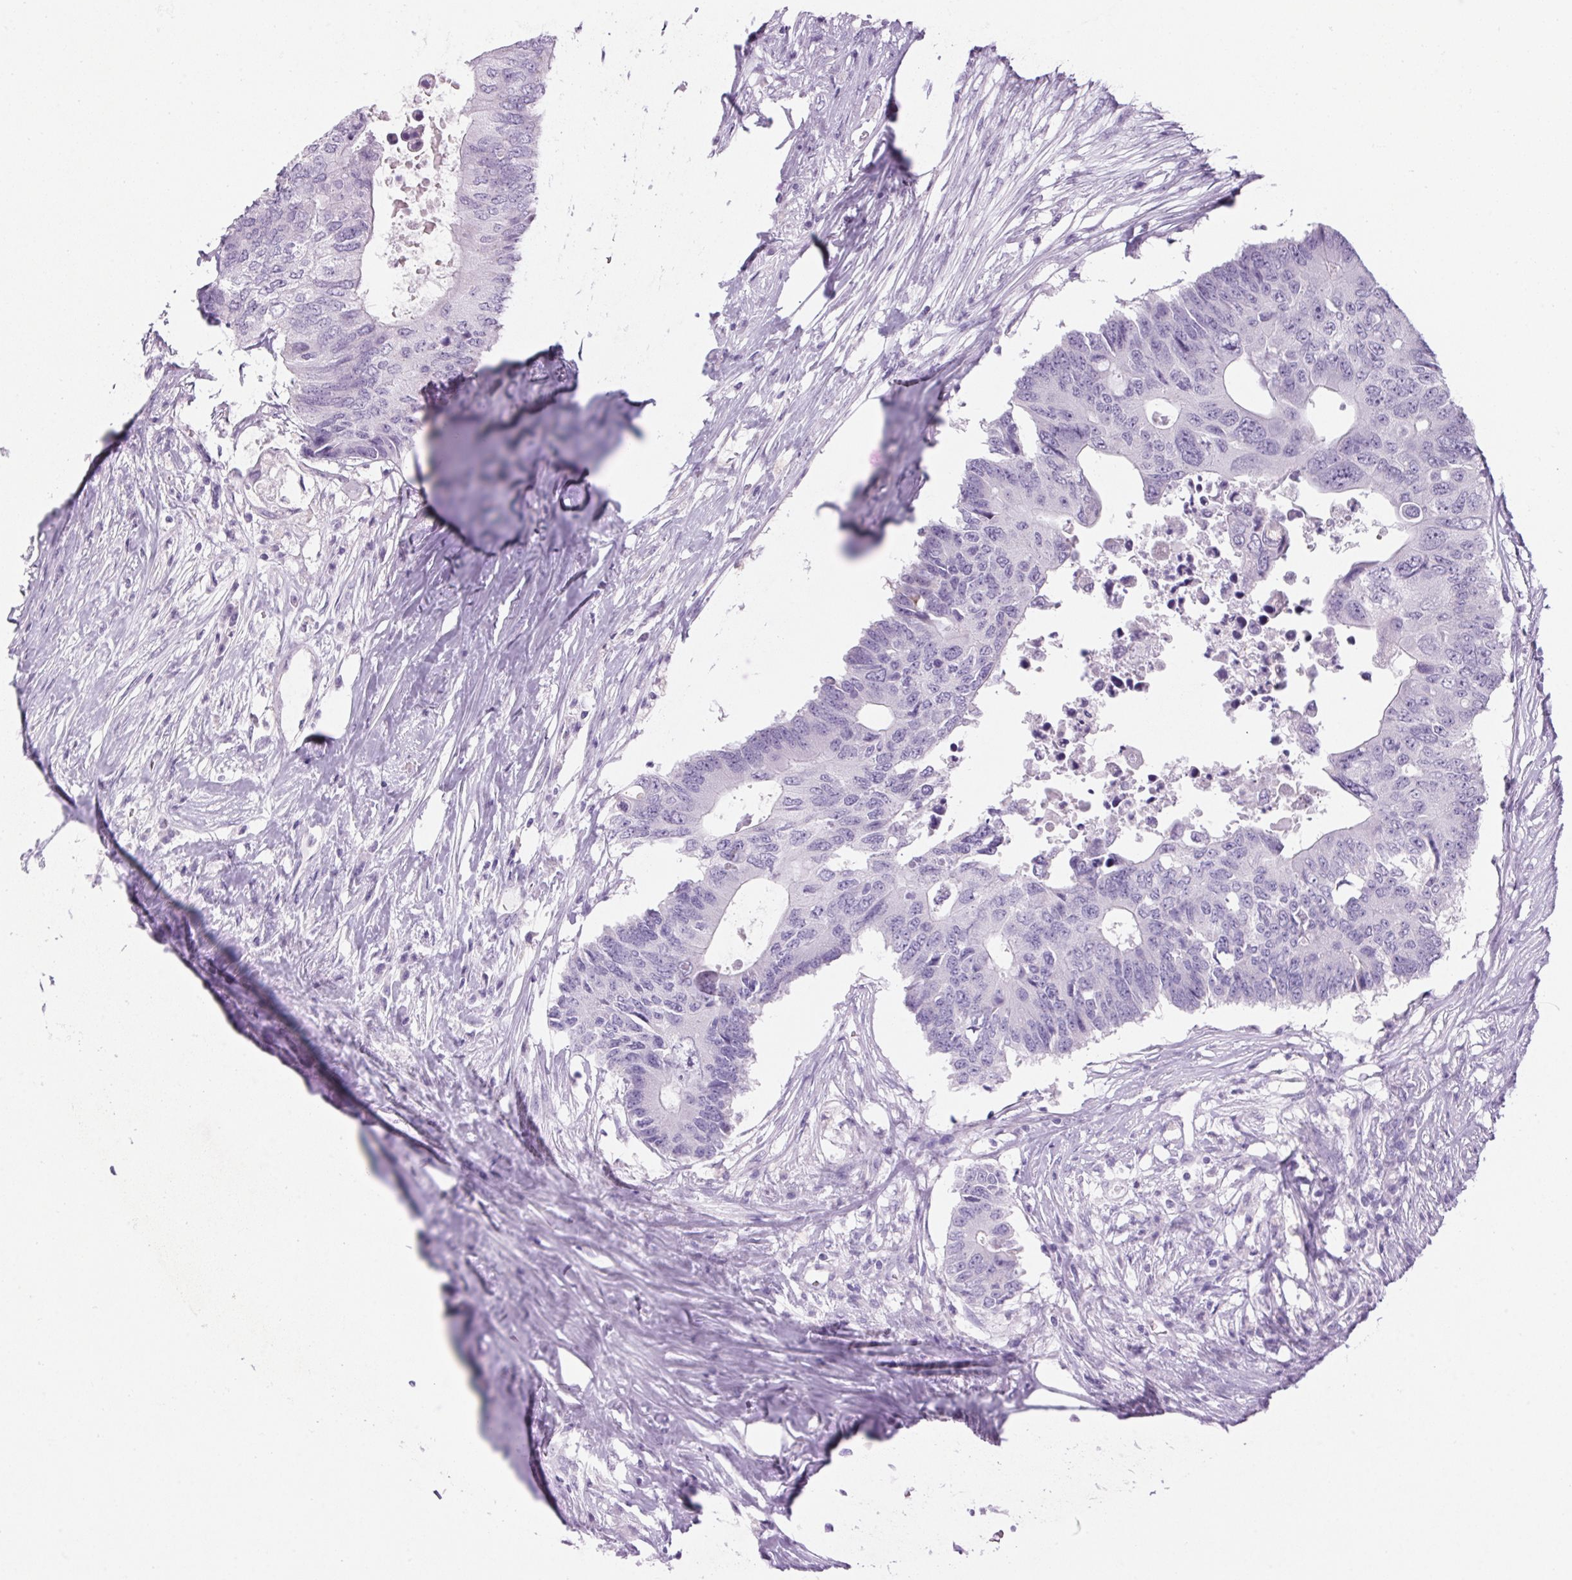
{"staining": {"intensity": "negative", "quantity": "none", "location": "none"}, "tissue": "colorectal cancer", "cell_type": "Tumor cells", "image_type": "cancer", "snomed": [{"axis": "morphology", "description": "Adenocarcinoma, NOS"}, {"axis": "topography", "description": "Colon"}], "caption": "IHC histopathology image of neoplastic tissue: colorectal adenocarcinoma stained with DAB (3,3'-diaminobenzidine) demonstrates no significant protein staining in tumor cells.", "gene": "RPTN", "patient": {"sex": "male", "age": 71}}